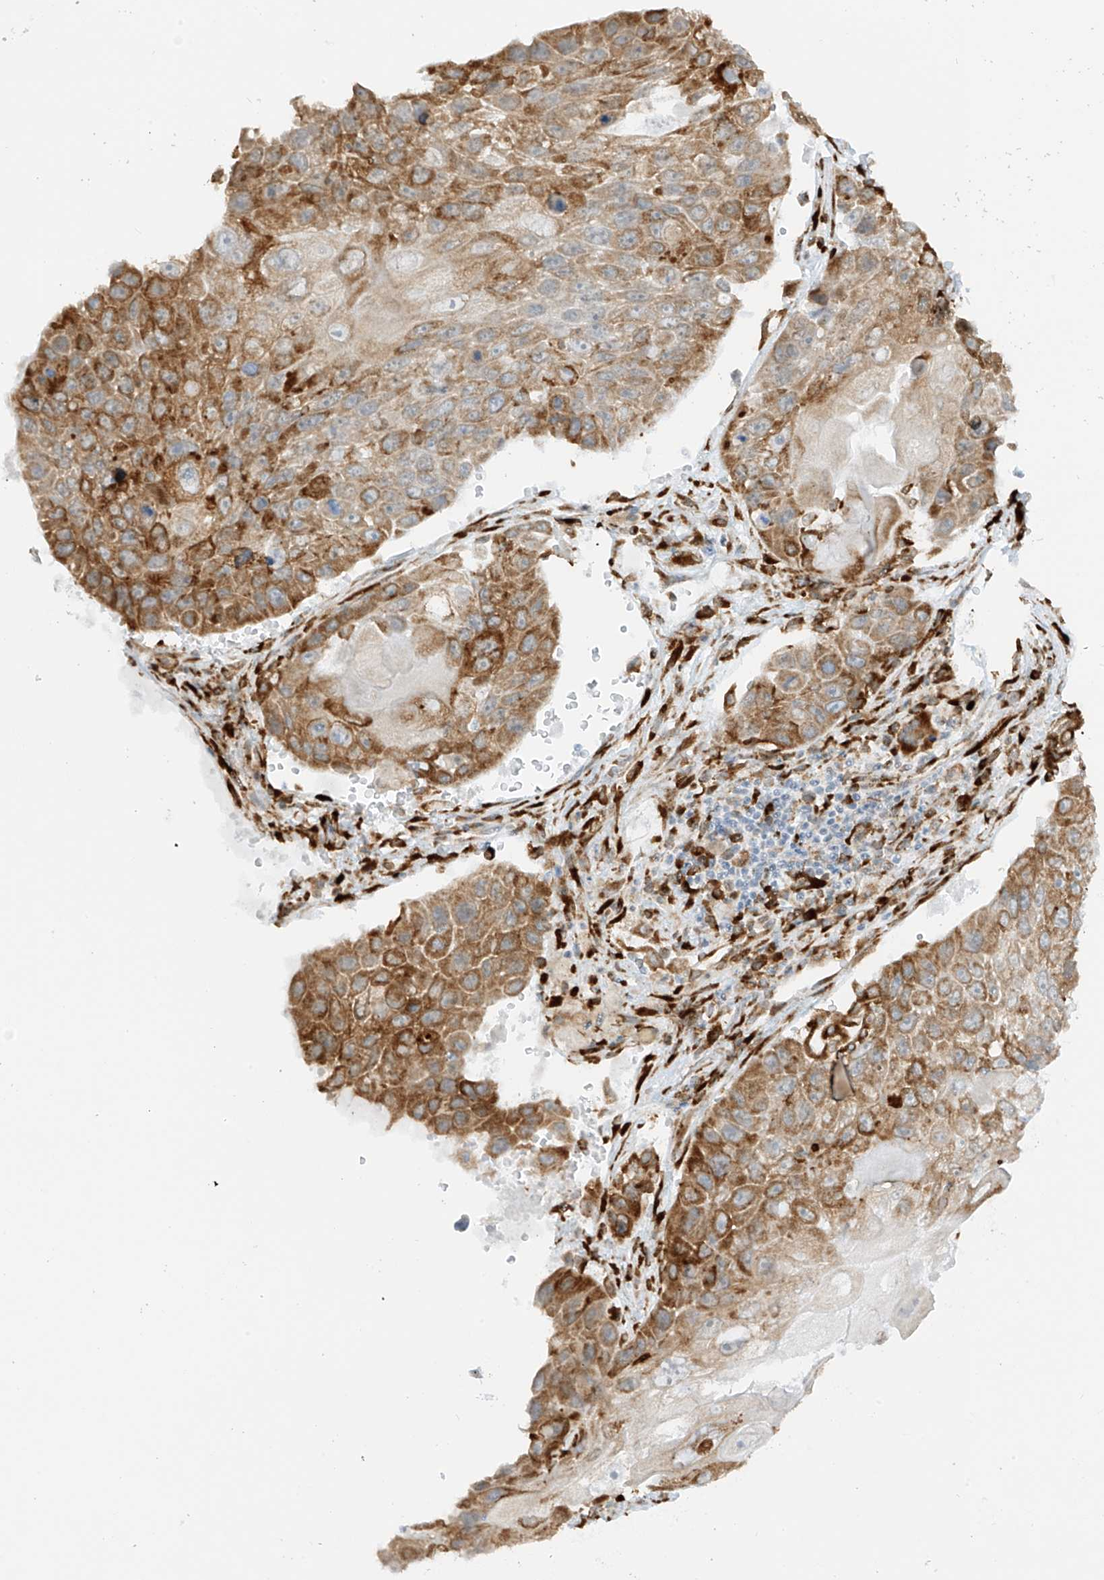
{"staining": {"intensity": "moderate", "quantity": ">75%", "location": "cytoplasmic/membranous"}, "tissue": "lung cancer", "cell_type": "Tumor cells", "image_type": "cancer", "snomed": [{"axis": "morphology", "description": "Squamous cell carcinoma, NOS"}, {"axis": "topography", "description": "Lung"}], "caption": "Human lung cancer stained with a brown dye displays moderate cytoplasmic/membranous positive staining in approximately >75% of tumor cells.", "gene": "LRRC59", "patient": {"sex": "male", "age": 61}}